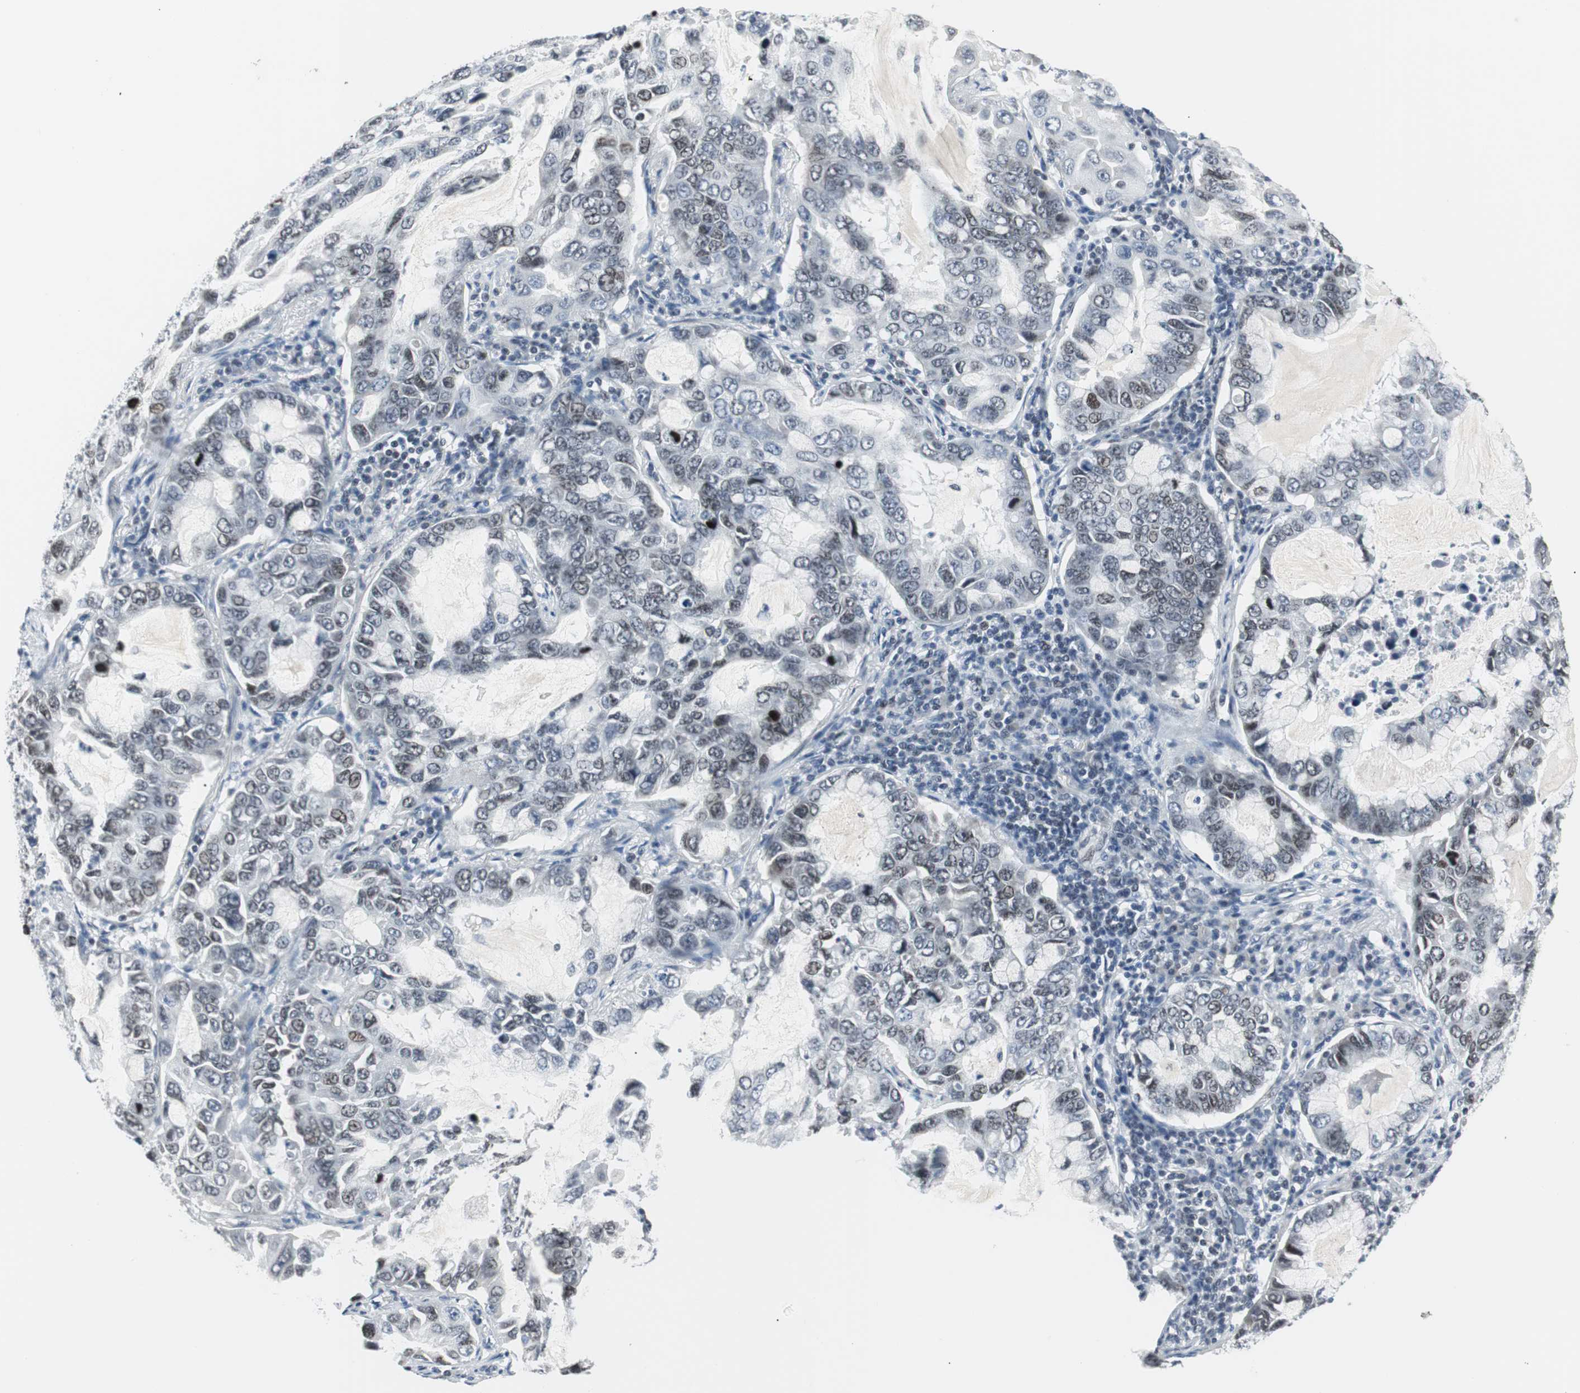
{"staining": {"intensity": "weak", "quantity": "25%-75%", "location": "nuclear"}, "tissue": "lung cancer", "cell_type": "Tumor cells", "image_type": "cancer", "snomed": [{"axis": "morphology", "description": "Adenocarcinoma, NOS"}, {"axis": "topography", "description": "Lung"}], "caption": "Lung cancer tissue displays weak nuclear expression in about 25%-75% of tumor cells, visualized by immunohistochemistry.", "gene": "MTA1", "patient": {"sex": "male", "age": 64}}